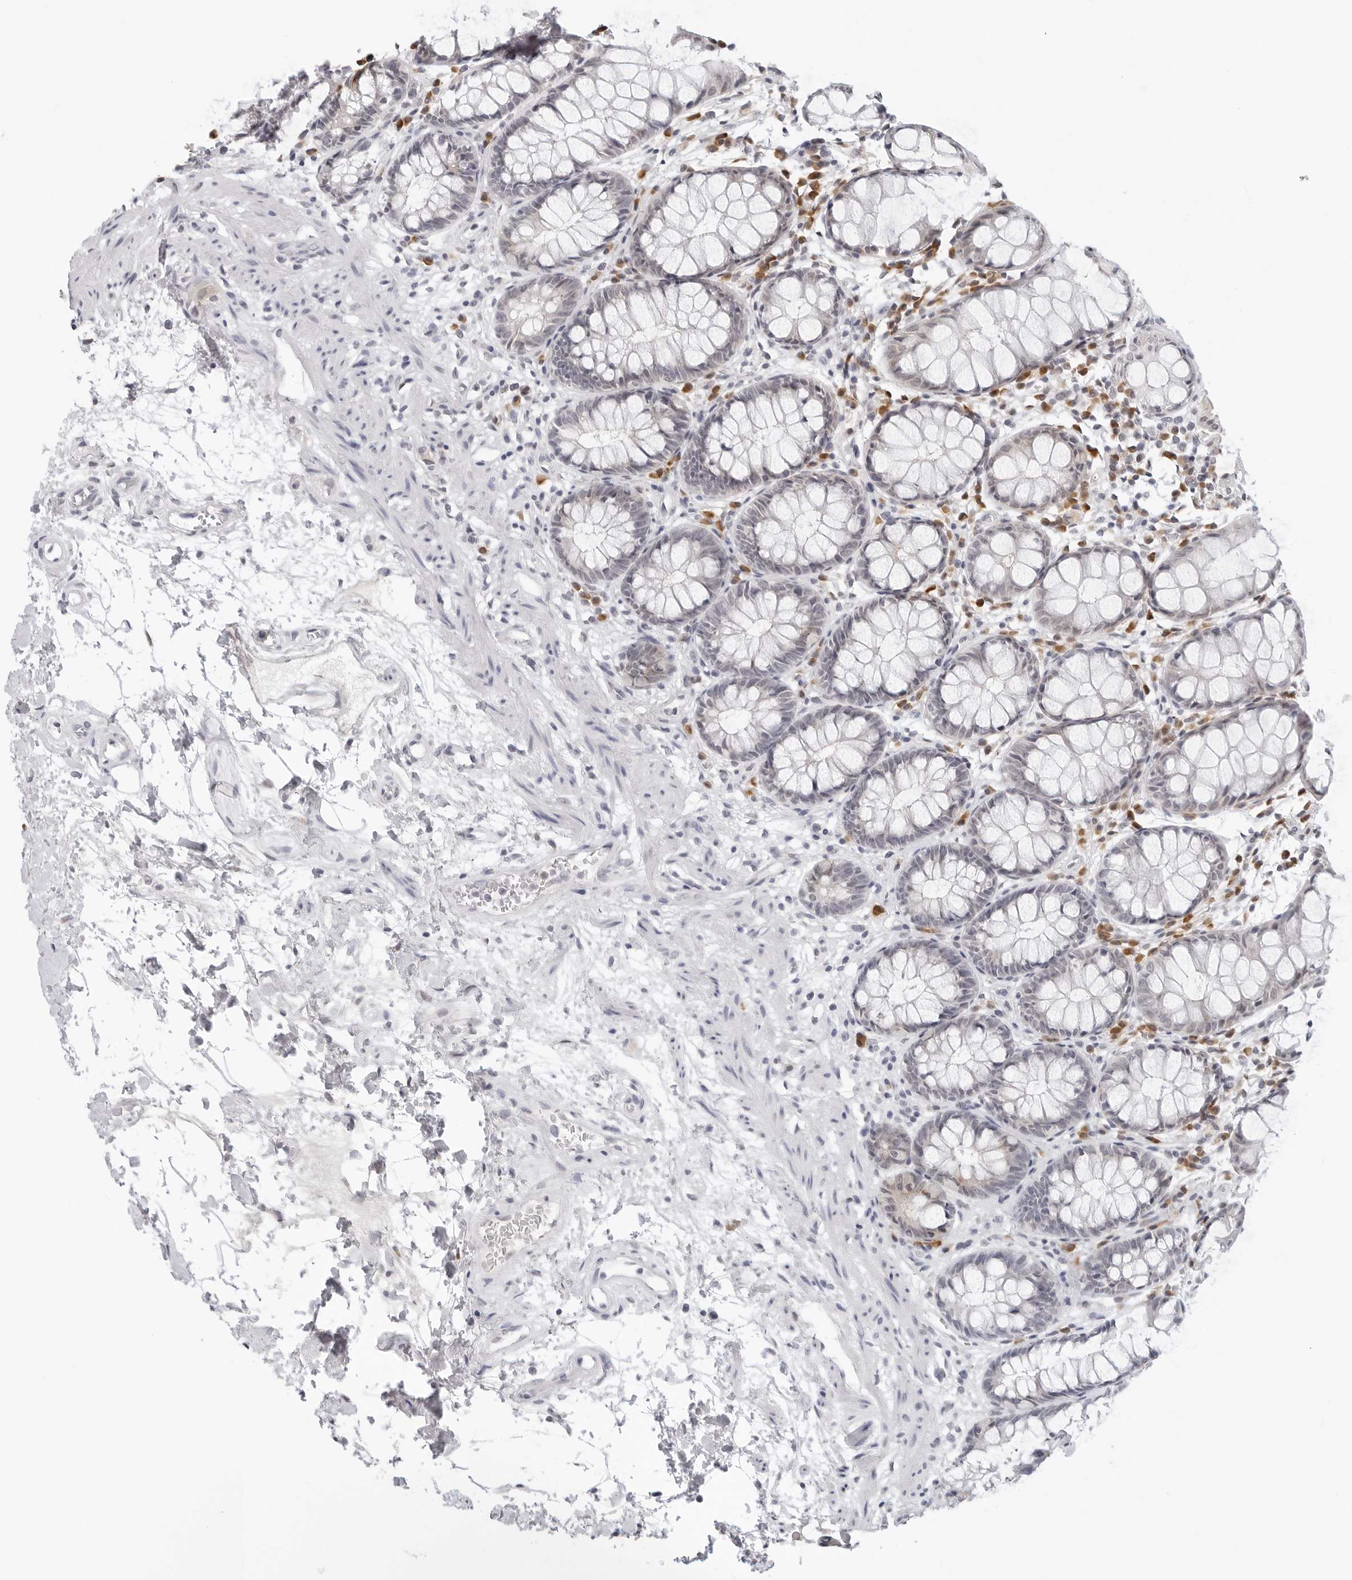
{"staining": {"intensity": "weak", "quantity": "25%-75%", "location": "cytoplasmic/membranous"}, "tissue": "rectum", "cell_type": "Glandular cells", "image_type": "normal", "snomed": [{"axis": "morphology", "description": "Normal tissue, NOS"}, {"axis": "topography", "description": "Rectum"}], "caption": "Protein expression analysis of normal rectum displays weak cytoplasmic/membranous staining in about 25%-75% of glandular cells. (IHC, brightfield microscopy, high magnification).", "gene": "EDN2", "patient": {"sex": "male", "age": 64}}